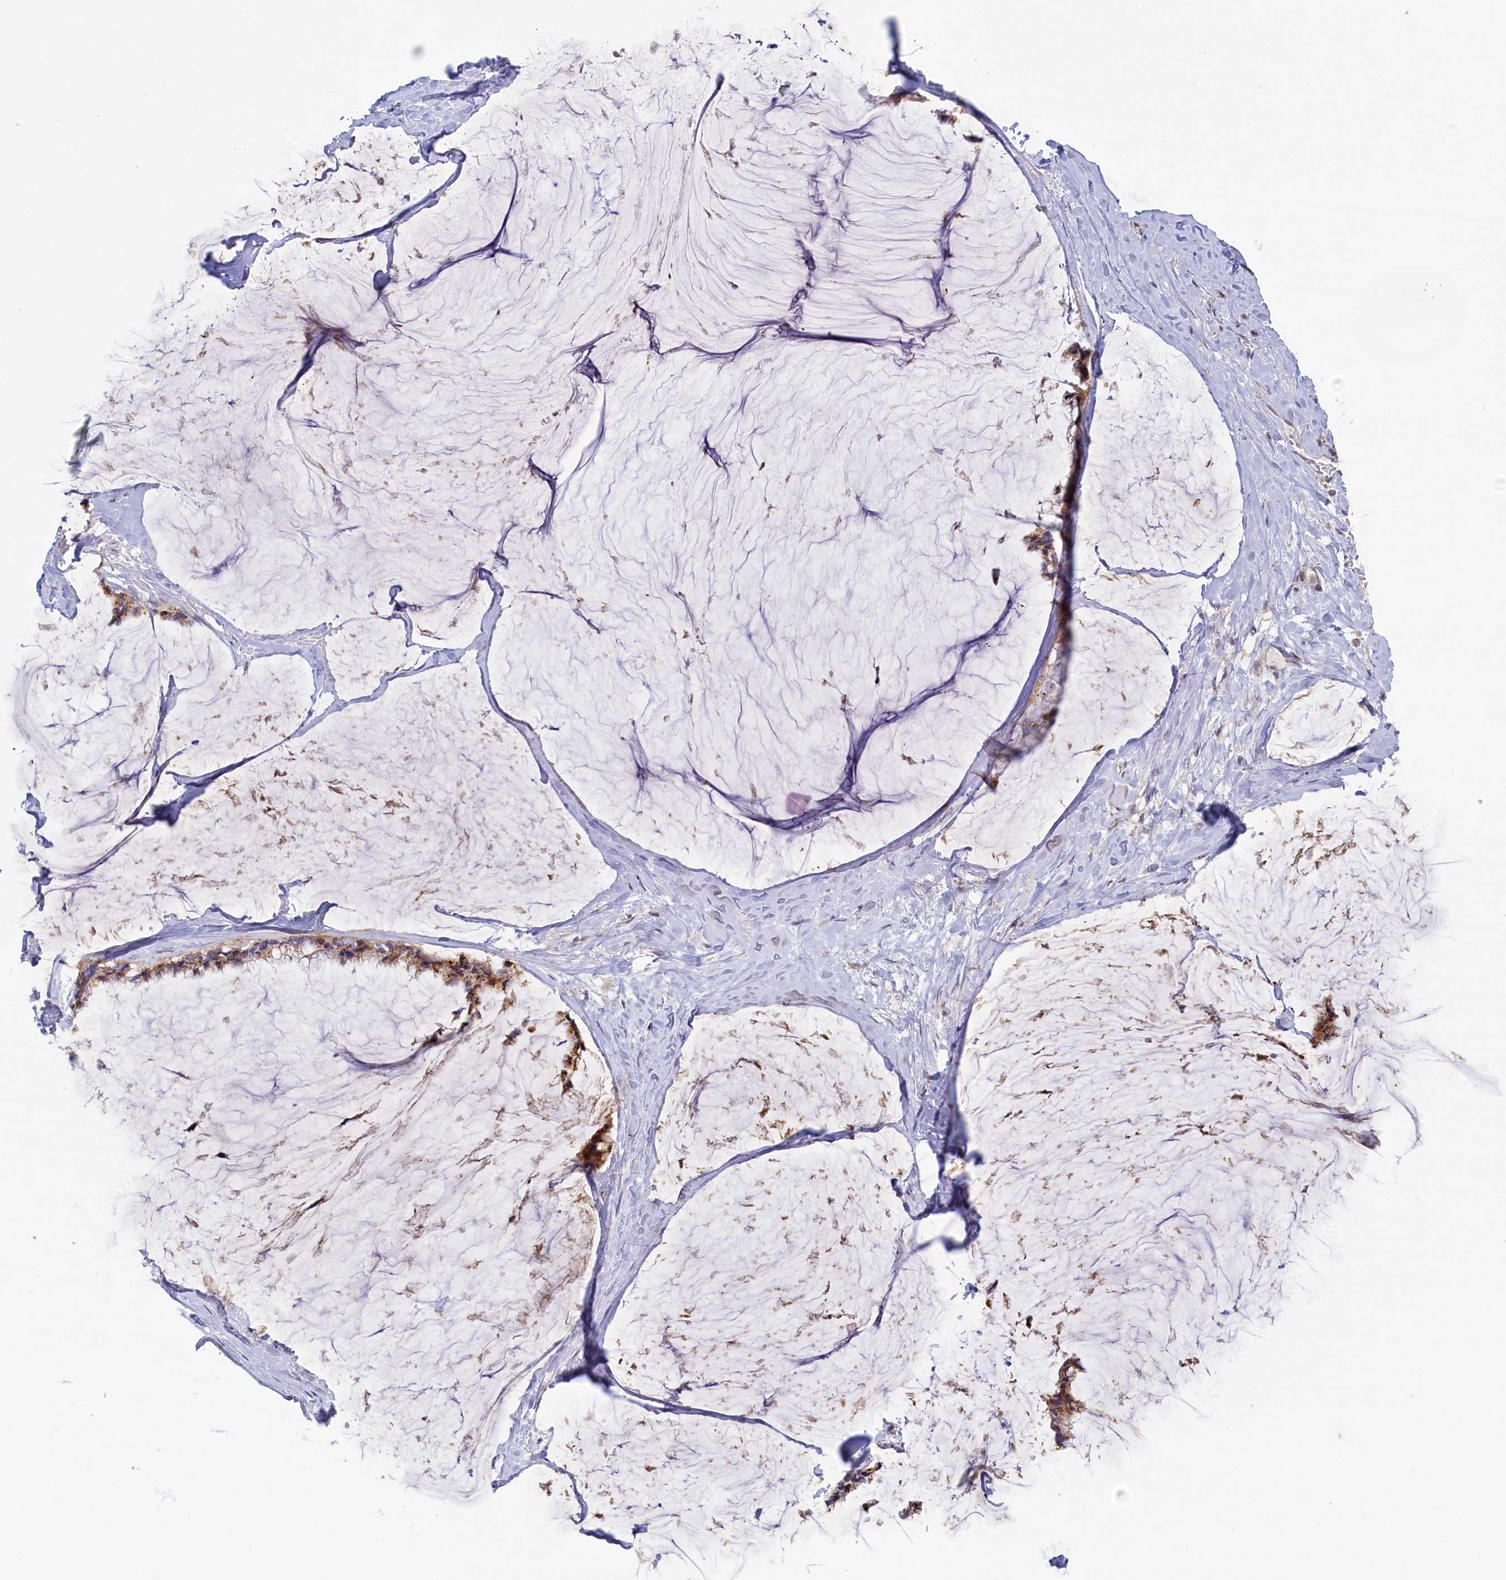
{"staining": {"intensity": "weak", "quantity": ">75%", "location": "cytoplasmic/membranous"}, "tissue": "ovarian cancer", "cell_type": "Tumor cells", "image_type": "cancer", "snomed": [{"axis": "morphology", "description": "Cystadenocarcinoma, mucinous, NOS"}, {"axis": "topography", "description": "Ovary"}], "caption": "This is an image of immunohistochemistry (IHC) staining of mucinous cystadenocarcinoma (ovarian), which shows weak expression in the cytoplasmic/membranous of tumor cells.", "gene": "HYKK", "patient": {"sex": "female", "age": 39}}